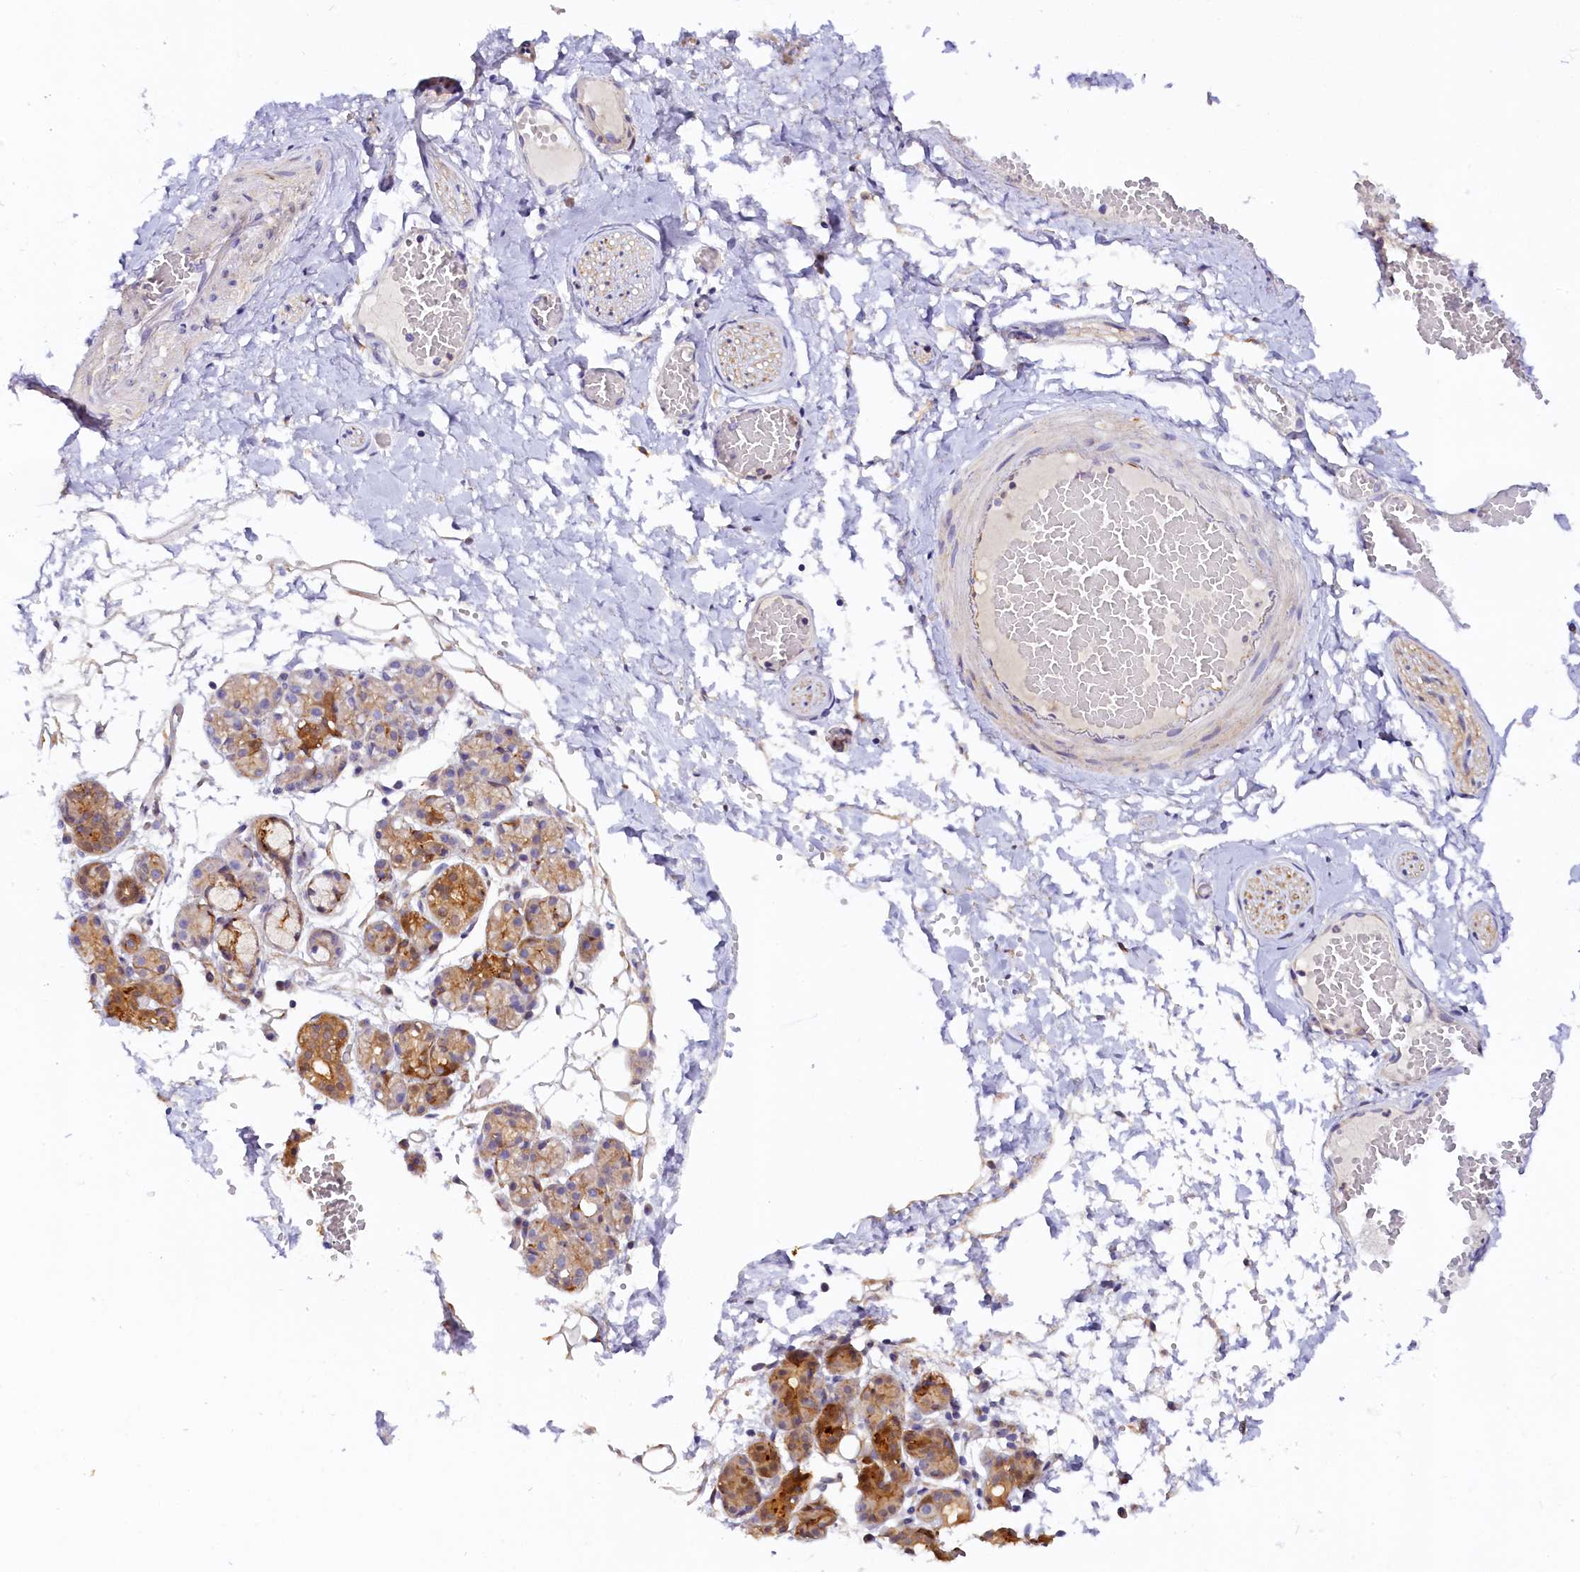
{"staining": {"intensity": "moderate", "quantity": "25%-75%", "location": "cytoplasmic/membranous"}, "tissue": "salivary gland", "cell_type": "Glandular cells", "image_type": "normal", "snomed": [{"axis": "morphology", "description": "Normal tissue, NOS"}, {"axis": "topography", "description": "Salivary gland"}], "caption": "A brown stain labels moderate cytoplasmic/membranous staining of a protein in glandular cells of unremarkable salivary gland. (Brightfield microscopy of DAB IHC at high magnification).", "gene": "KATNB1", "patient": {"sex": "male", "age": 63}}